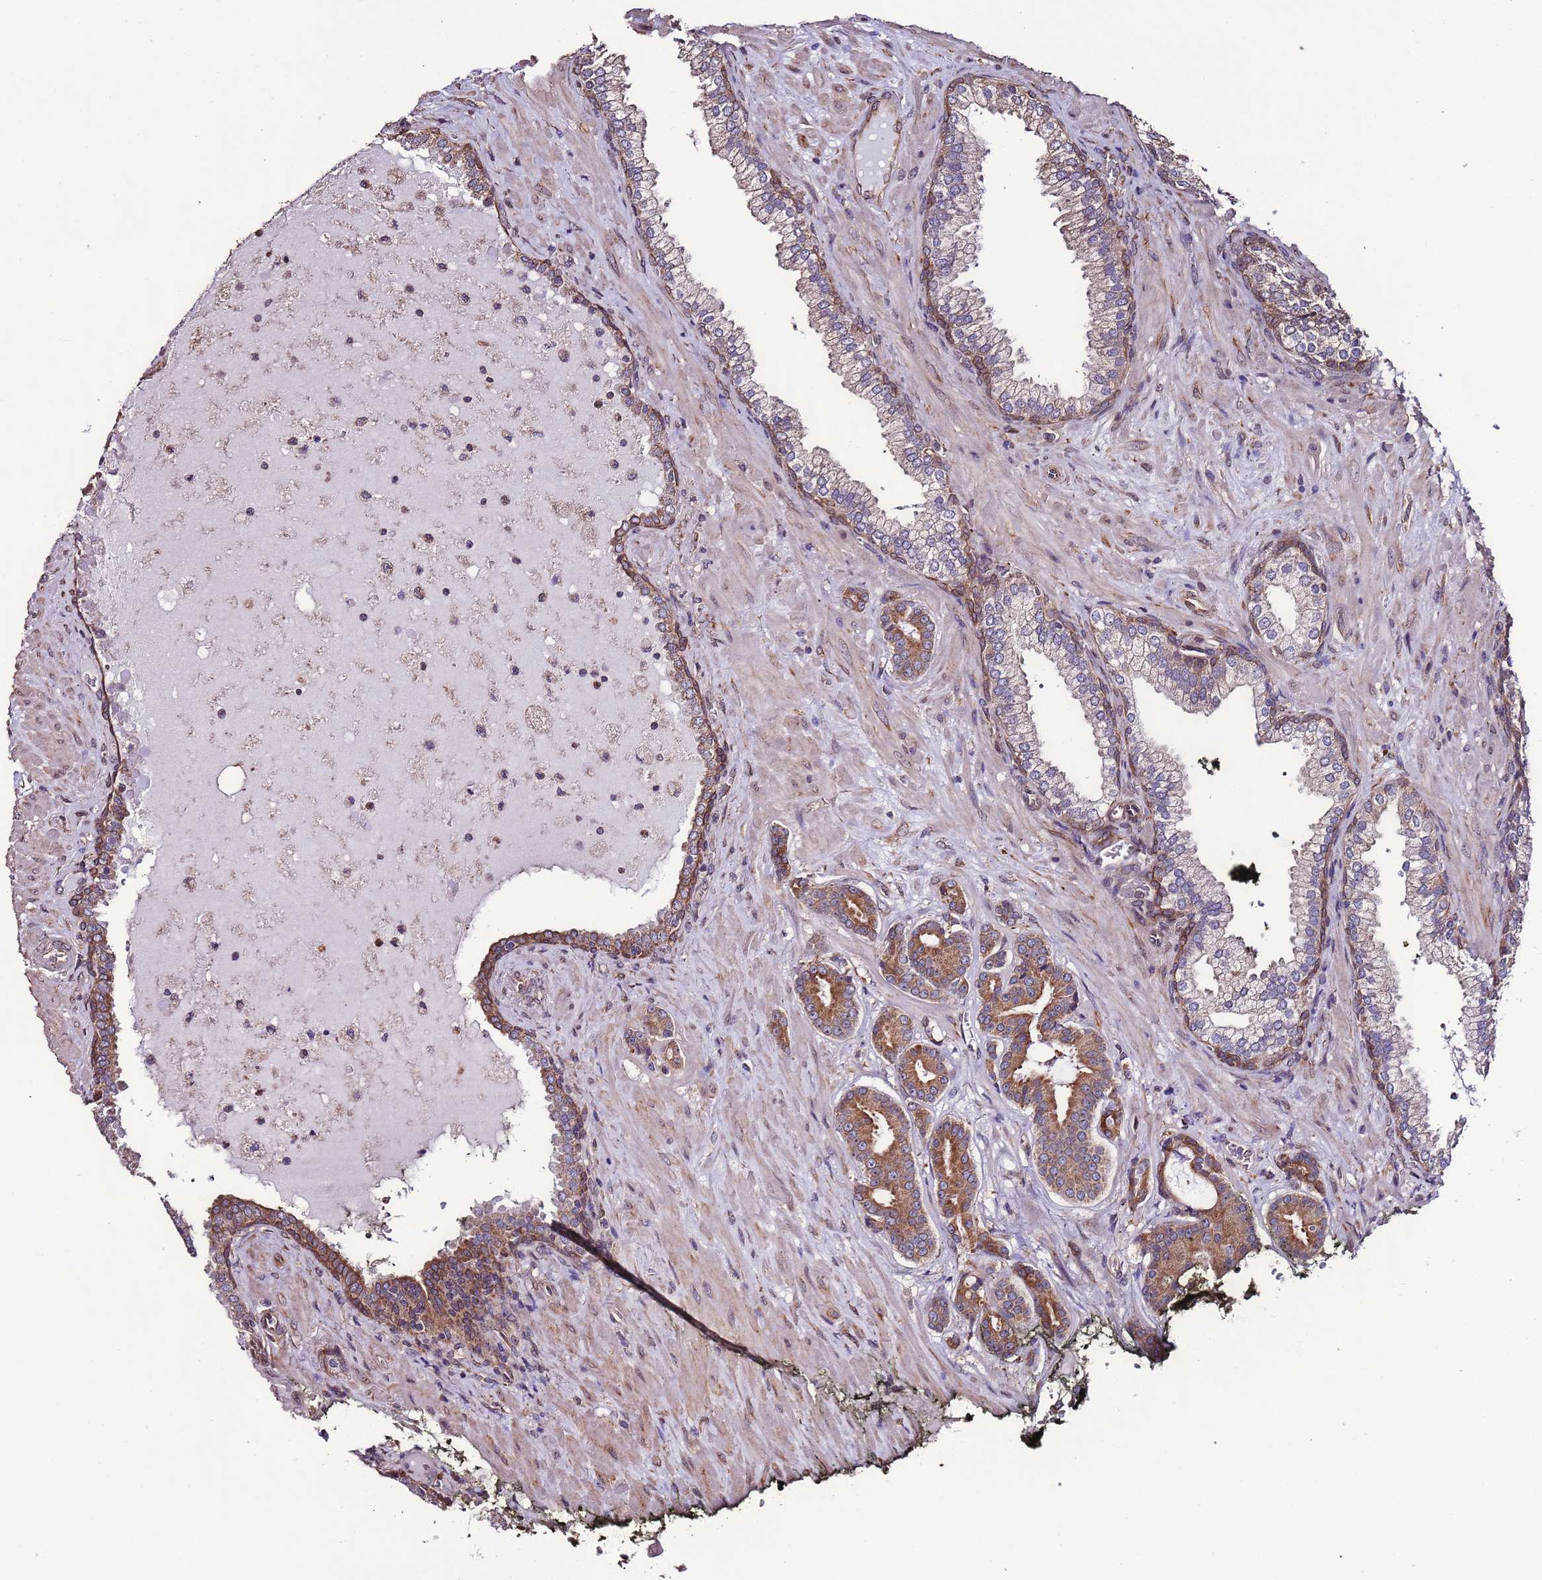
{"staining": {"intensity": "moderate", "quantity": ">75%", "location": "cytoplasmic/membranous"}, "tissue": "prostate cancer", "cell_type": "Tumor cells", "image_type": "cancer", "snomed": [{"axis": "morphology", "description": "Adenocarcinoma, High grade"}, {"axis": "topography", "description": "Prostate"}], "caption": "The histopathology image reveals a brown stain indicating the presence of a protein in the cytoplasmic/membranous of tumor cells in prostate cancer. (IHC, brightfield microscopy, high magnification).", "gene": "SLC41A3", "patient": {"sex": "male", "age": 55}}